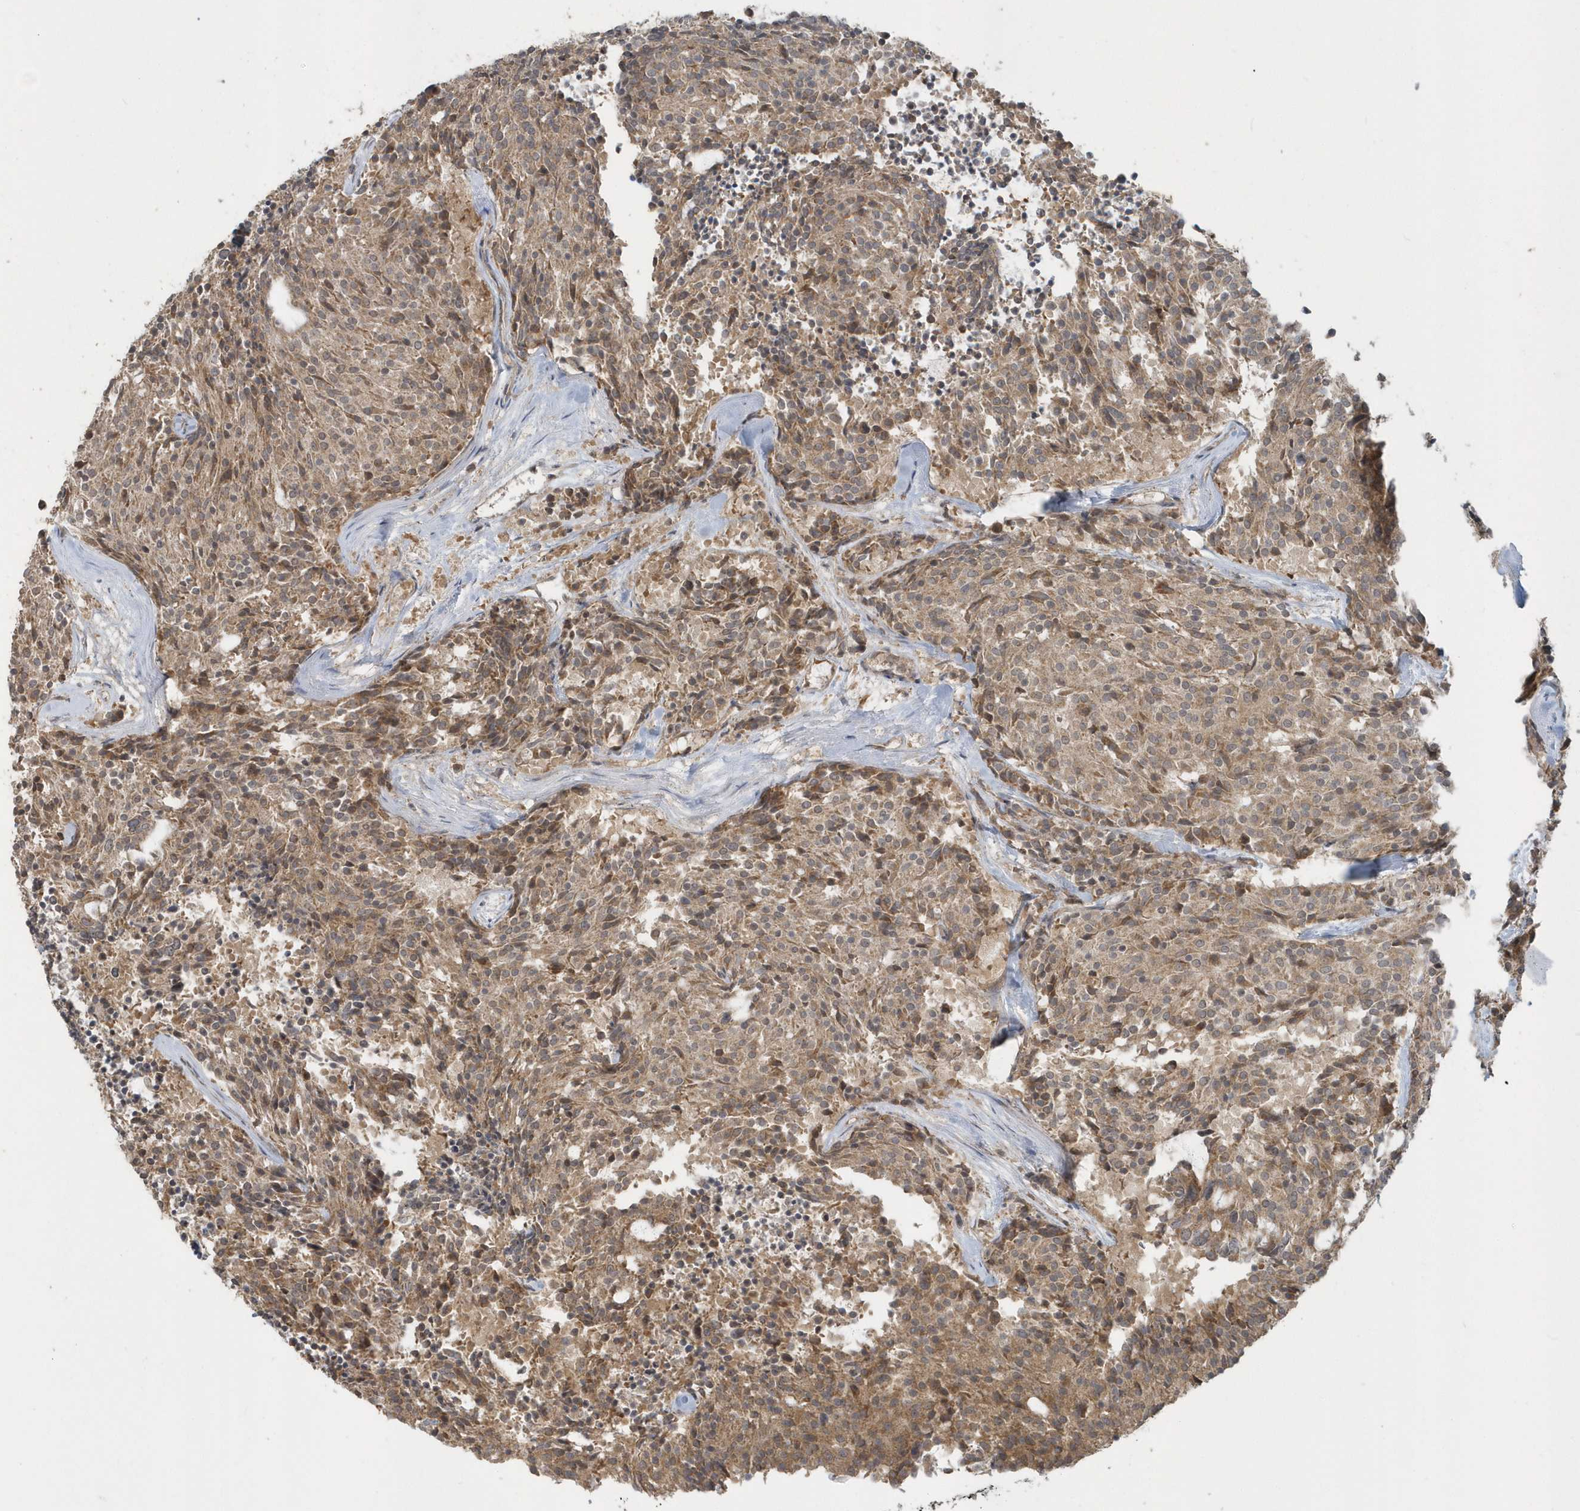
{"staining": {"intensity": "moderate", "quantity": ">75%", "location": "cytoplasmic/membranous"}, "tissue": "carcinoid", "cell_type": "Tumor cells", "image_type": "cancer", "snomed": [{"axis": "morphology", "description": "Carcinoid, malignant, NOS"}, {"axis": "topography", "description": "Pancreas"}], "caption": "Carcinoid (malignant) tissue displays moderate cytoplasmic/membranous positivity in about >75% of tumor cells", "gene": "STIM2", "patient": {"sex": "female", "age": 54}}